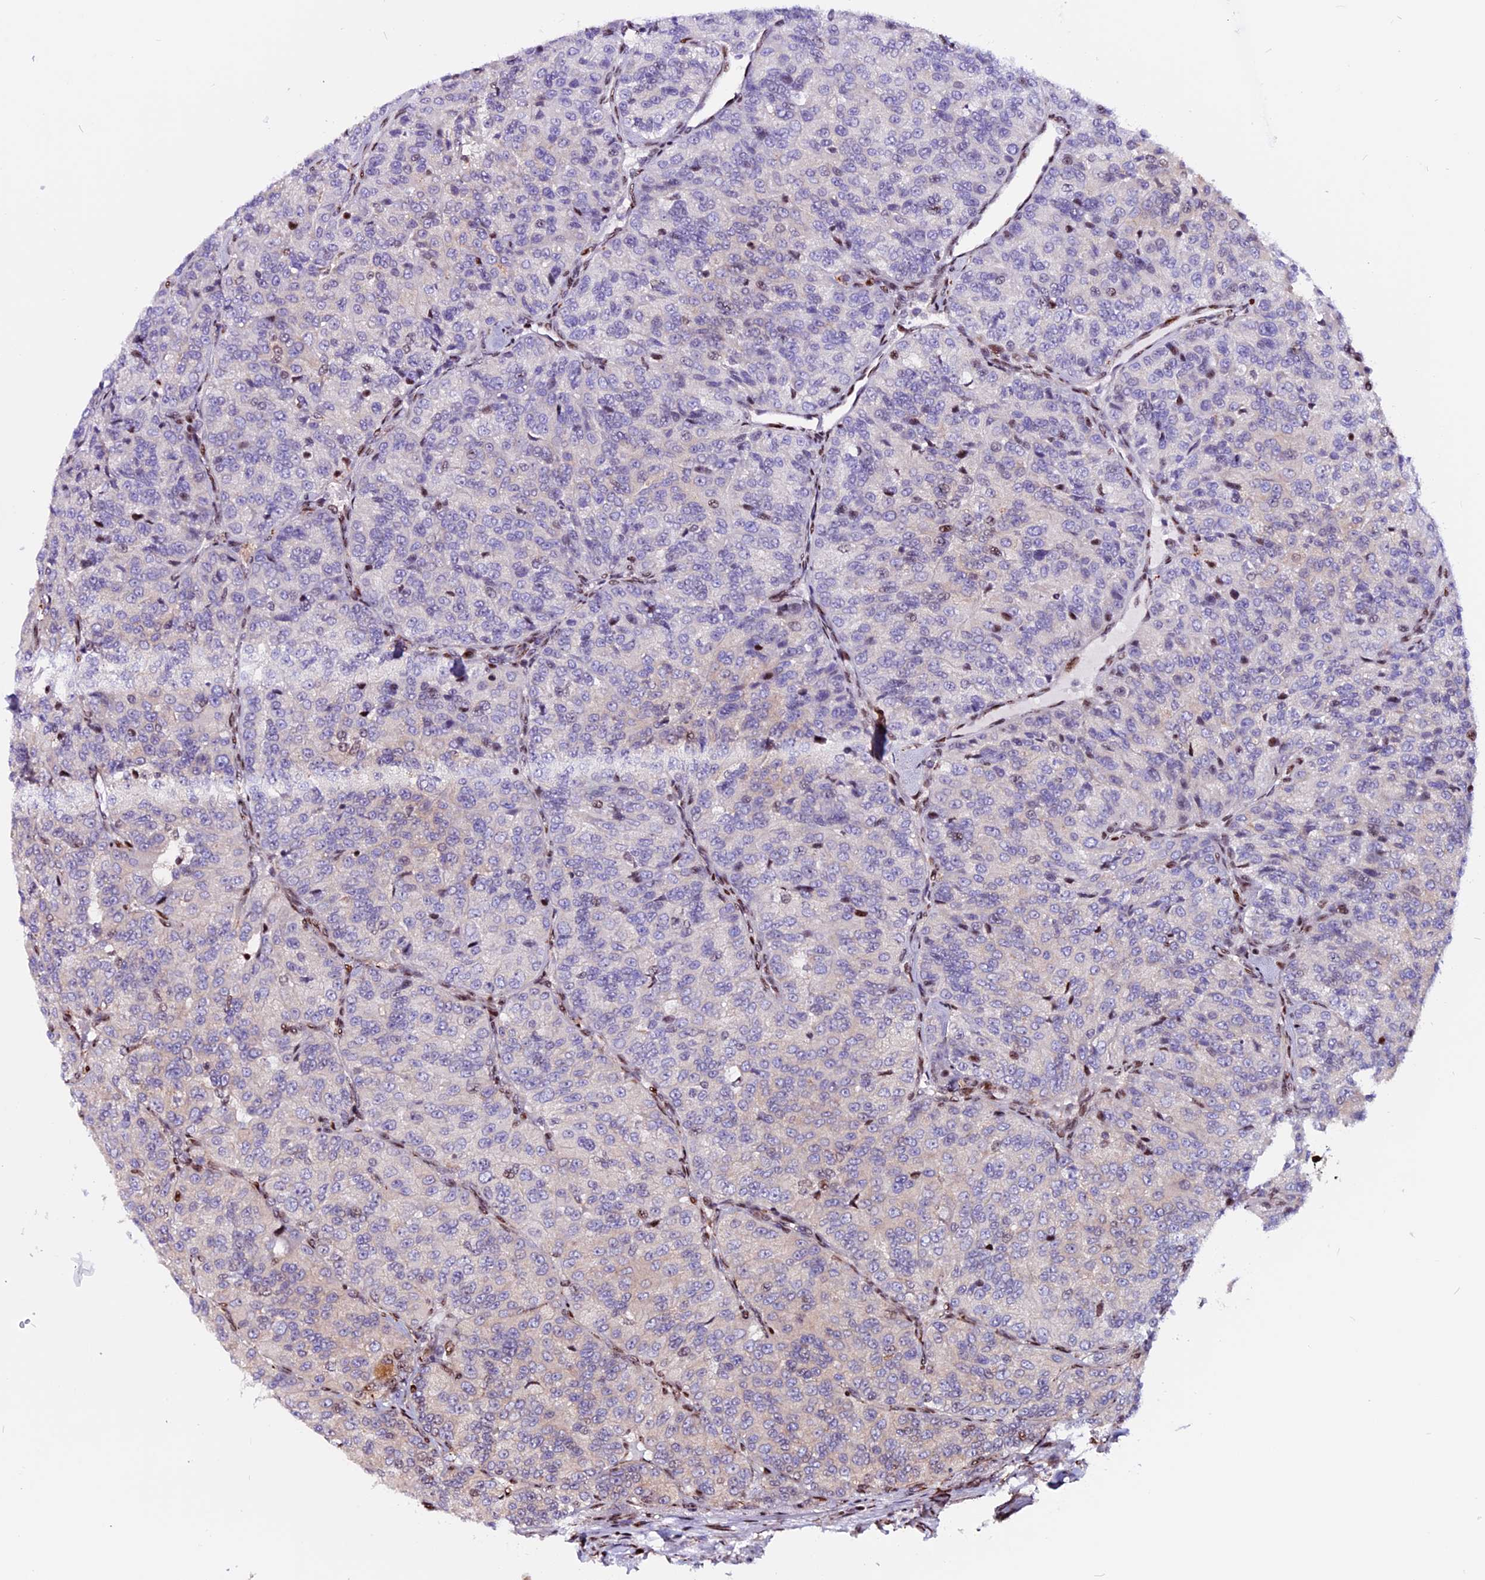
{"staining": {"intensity": "negative", "quantity": "none", "location": "none"}, "tissue": "renal cancer", "cell_type": "Tumor cells", "image_type": "cancer", "snomed": [{"axis": "morphology", "description": "Adenocarcinoma, NOS"}, {"axis": "topography", "description": "Kidney"}], "caption": "Immunohistochemistry photomicrograph of neoplastic tissue: human adenocarcinoma (renal) stained with DAB displays no significant protein staining in tumor cells. Brightfield microscopy of immunohistochemistry stained with DAB (brown) and hematoxylin (blue), captured at high magnification.", "gene": "RINL", "patient": {"sex": "female", "age": 63}}